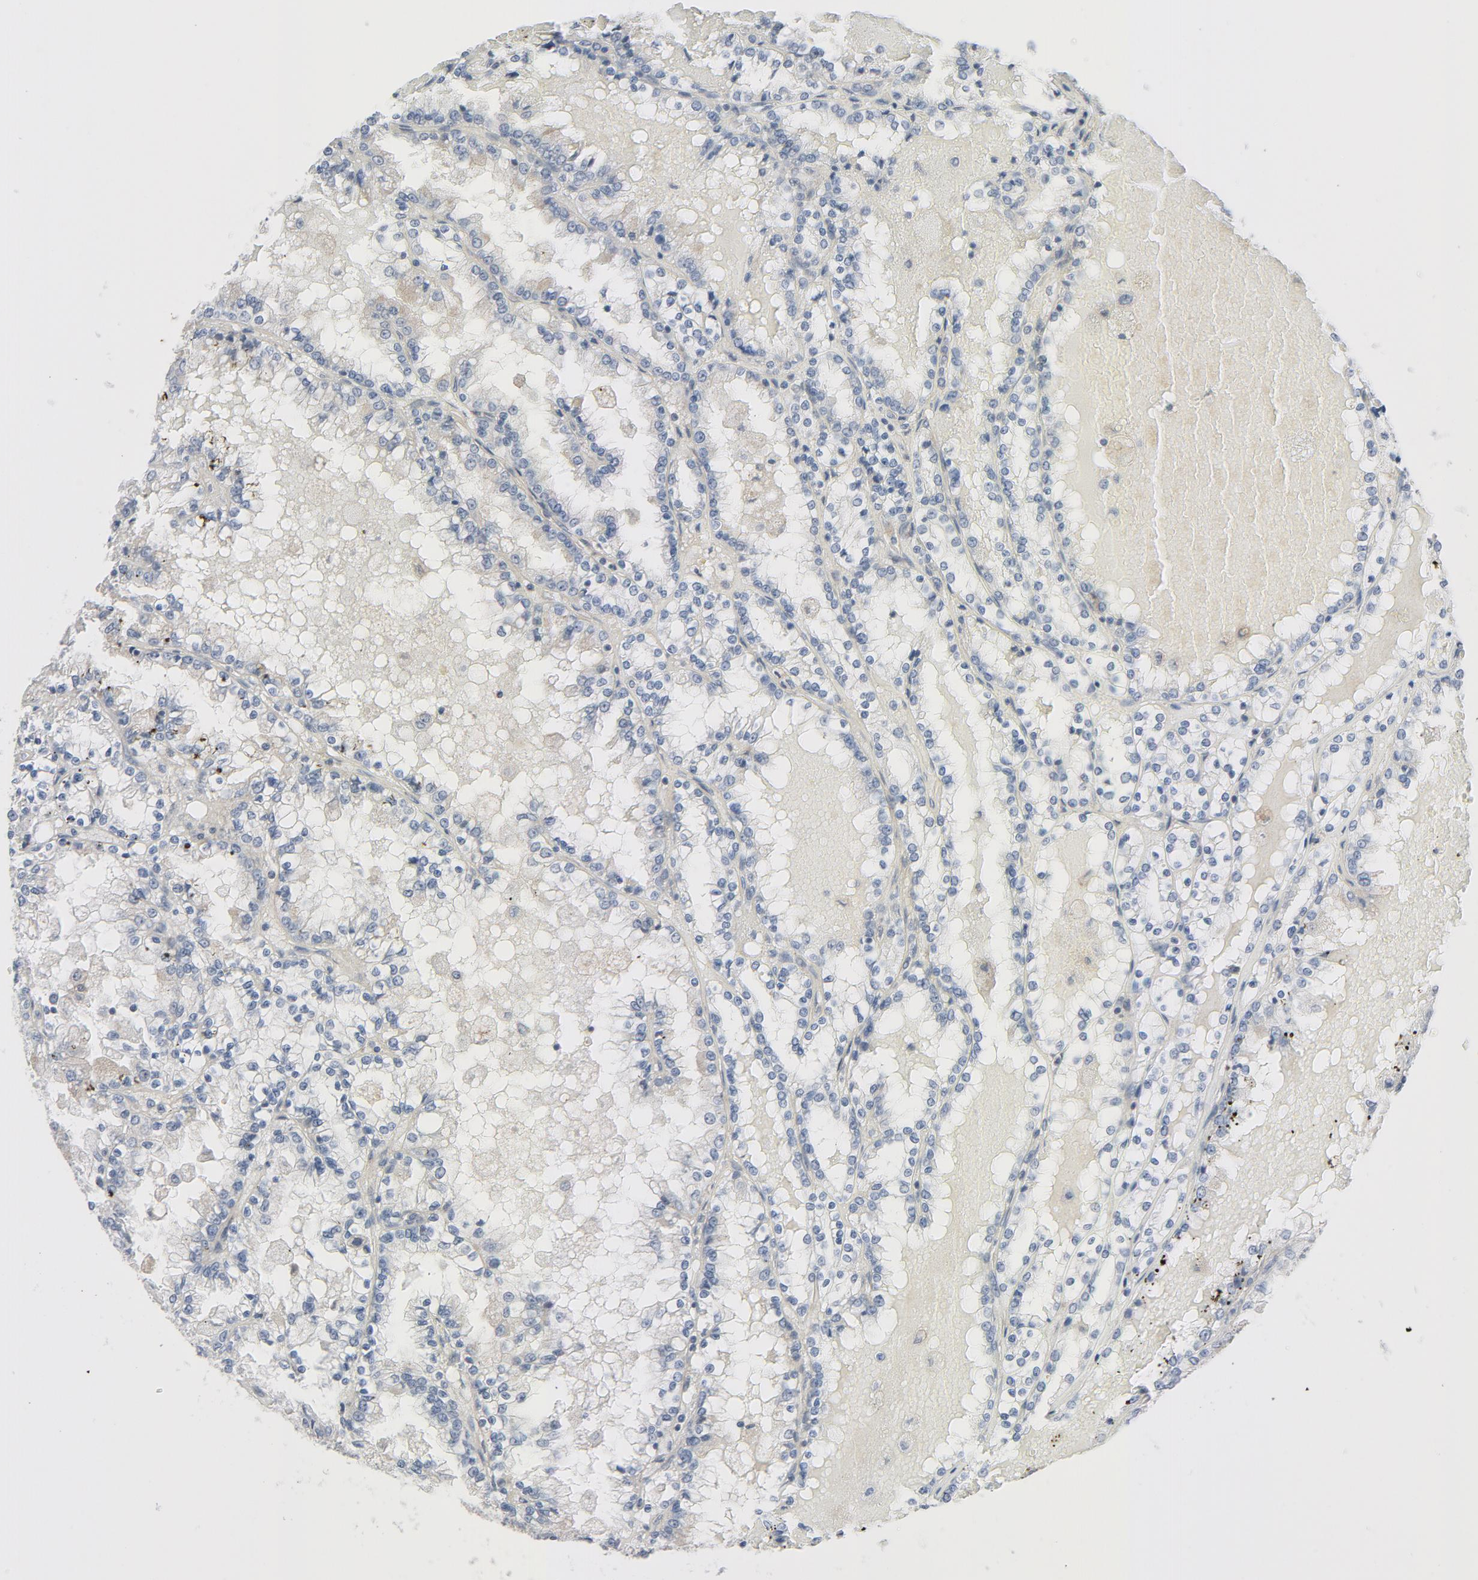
{"staining": {"intensity": "negative", "quantity": "none", "location": "none"}, "tissue": "renal cancer", "cell_type": "Tumor cells", "image_type": "cancer", "snomed": [{"axis": "morphology", "description": "Adenocarcinoma, NOS"}, {"axis": "topography", "description": "Kidney"}], "caption": "IHC of human adenocarcinoma (renal) displays no positivity in tumor cells. (DAB (3,3'-diaminobenzidine) immunohistochemistry (IHC) visualized using brightfield microscopy, high magnification).", "gene": "TSG101", "patient": {"sex": "female", "age": 56}}